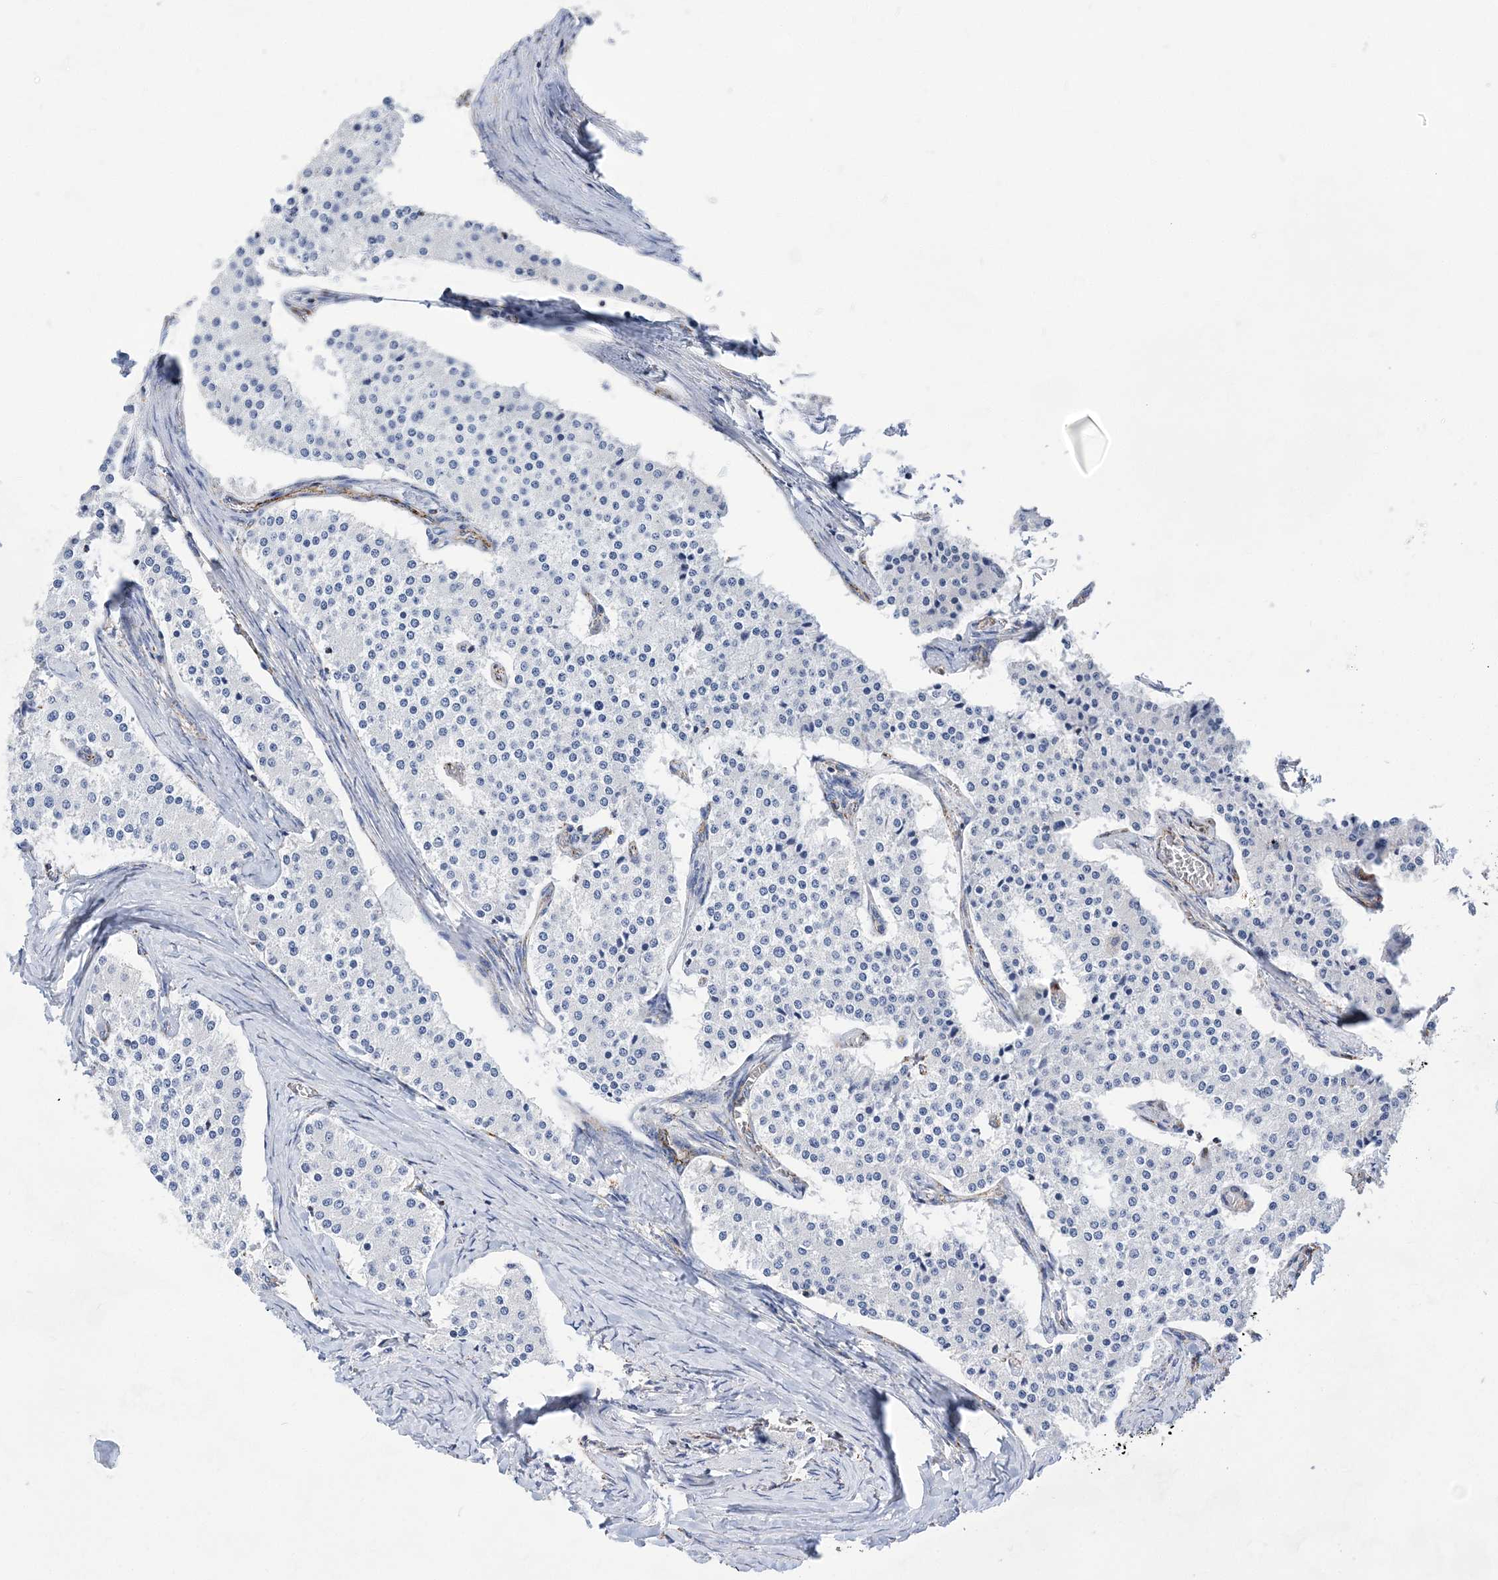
{"staining": {"intensity": "negative", "quantity": "none", "location": "none"}, "tissue": "carcinoid", "cell_type": "Tumor cells", "image_type": "cancer", "snomed": [{"axis": "morphology", "description": "Carcinoid, malignant, NOS"}, {"axis": "topography", "description": "Colon"}], "caption": "Photomicrograph shows no protein expression in tumor cells of carcinoid tissue.", "gene": "ACOT9", "patient": {"sex": "female", "age": 52}}